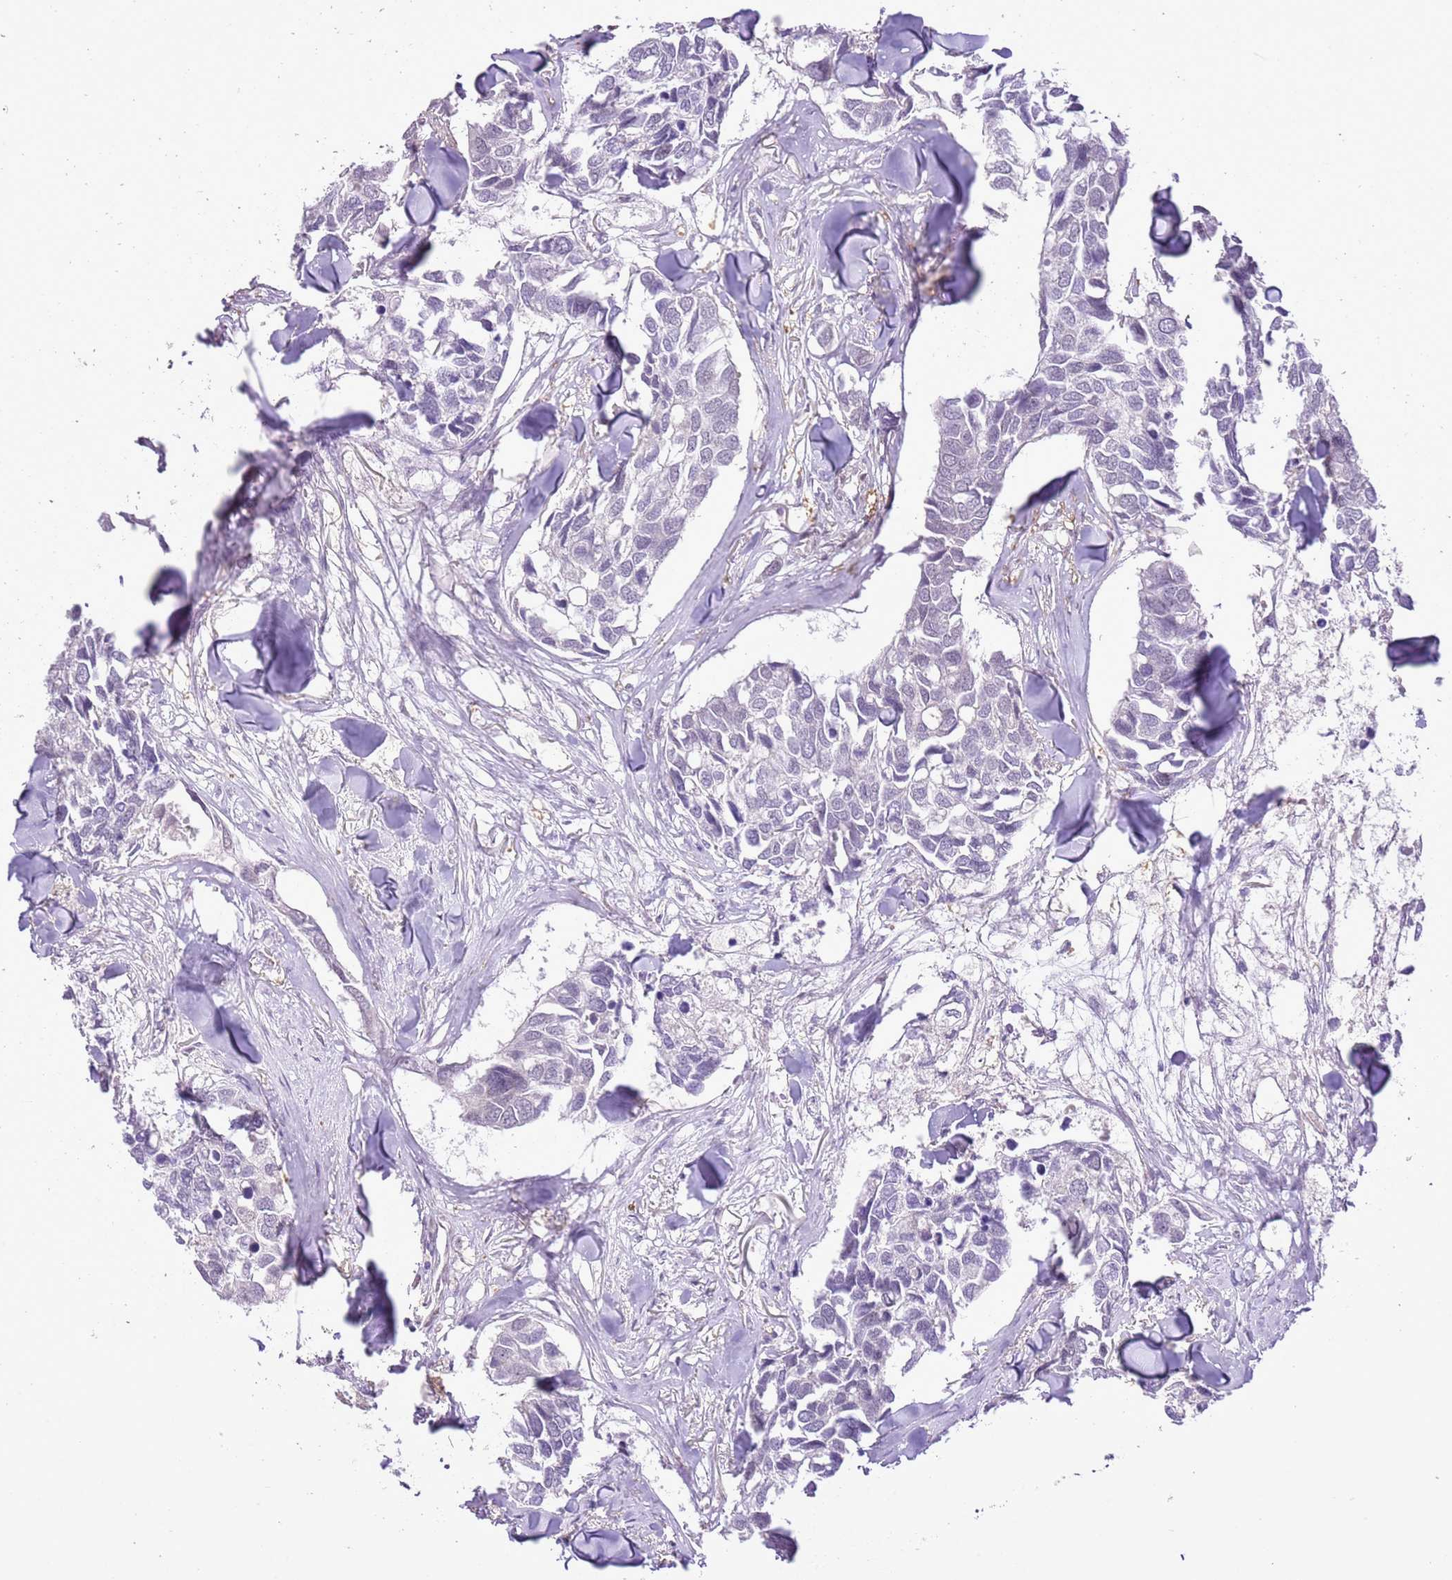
{"staining": {"intensity": "negative", "quantity": "none", "location": "none"}, "tissue": "breast cancer", "cell_type": "Tumor cells", "image_type": "cancer", "snomed": [{"axis": "morphology", "description": "Duct carcinoma"}, {"axis": "topography", "description": "Breast"}], "caption": "IHC photomicrograph of neoplastic tissue: breast intraductal carcinoma stained with DAB displays no significant protein staining in tumor cells.", "gene": "NACC2", "patient": {"sex": "female", "age": 83}}